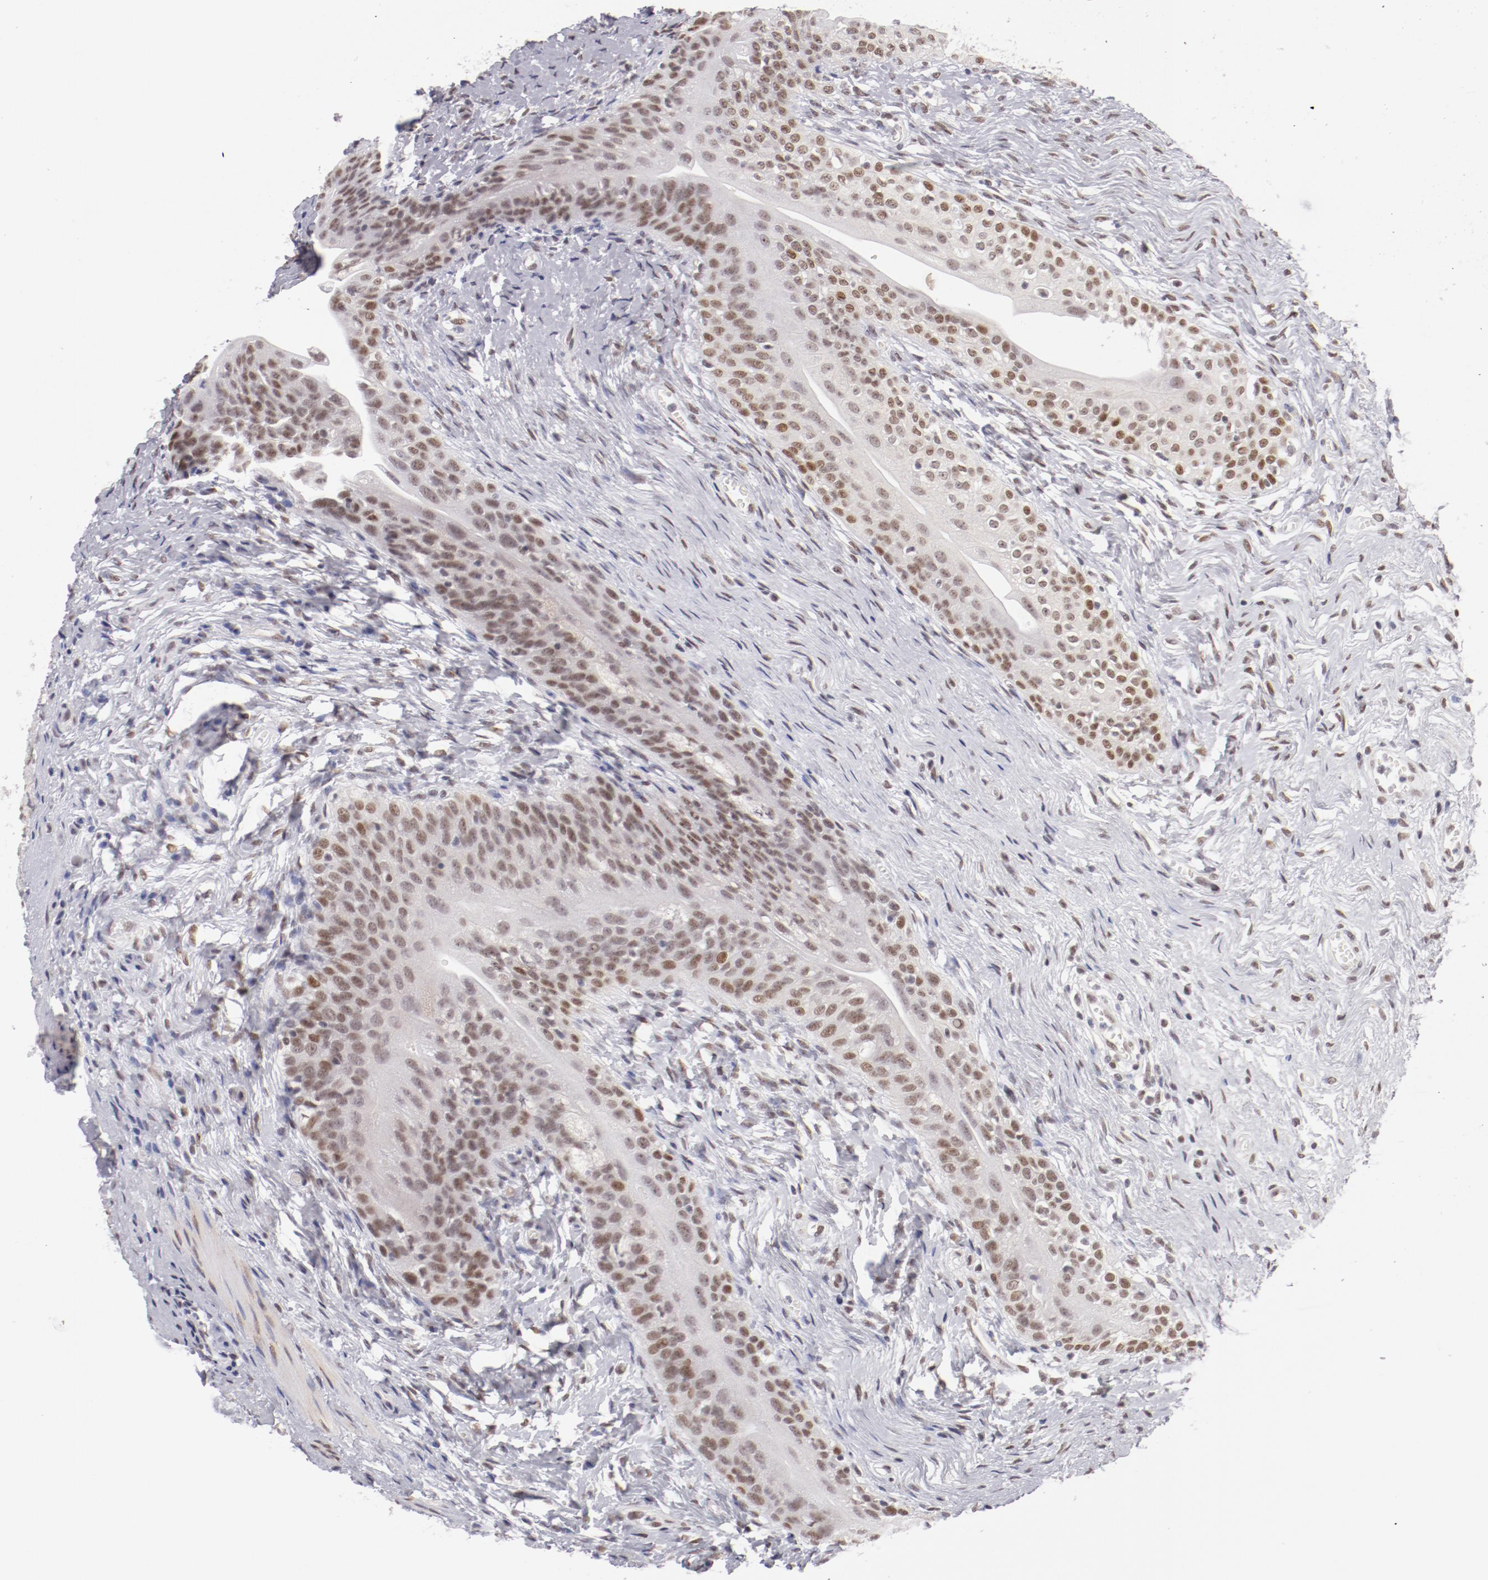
{"staining": {"intensity": "moderate", "quantity": ">75%", "location": "nuclear"}, "tissue": "urinary bladder", "cell_type": "Urothelial cells", "image_type": "normal", "snomed": [{"axis": "morphology", "description": "Normal tissue, NOS"}, {"axis": "topography", "description": "Urinary bladder"}], "caption": "A brown stain highlights moderate nuclear expression of a protein in urothelial cells of unremarkable human urinary bladder.", "gene": "TFAP4", "patient": {"sex": "female", "age": 55}}